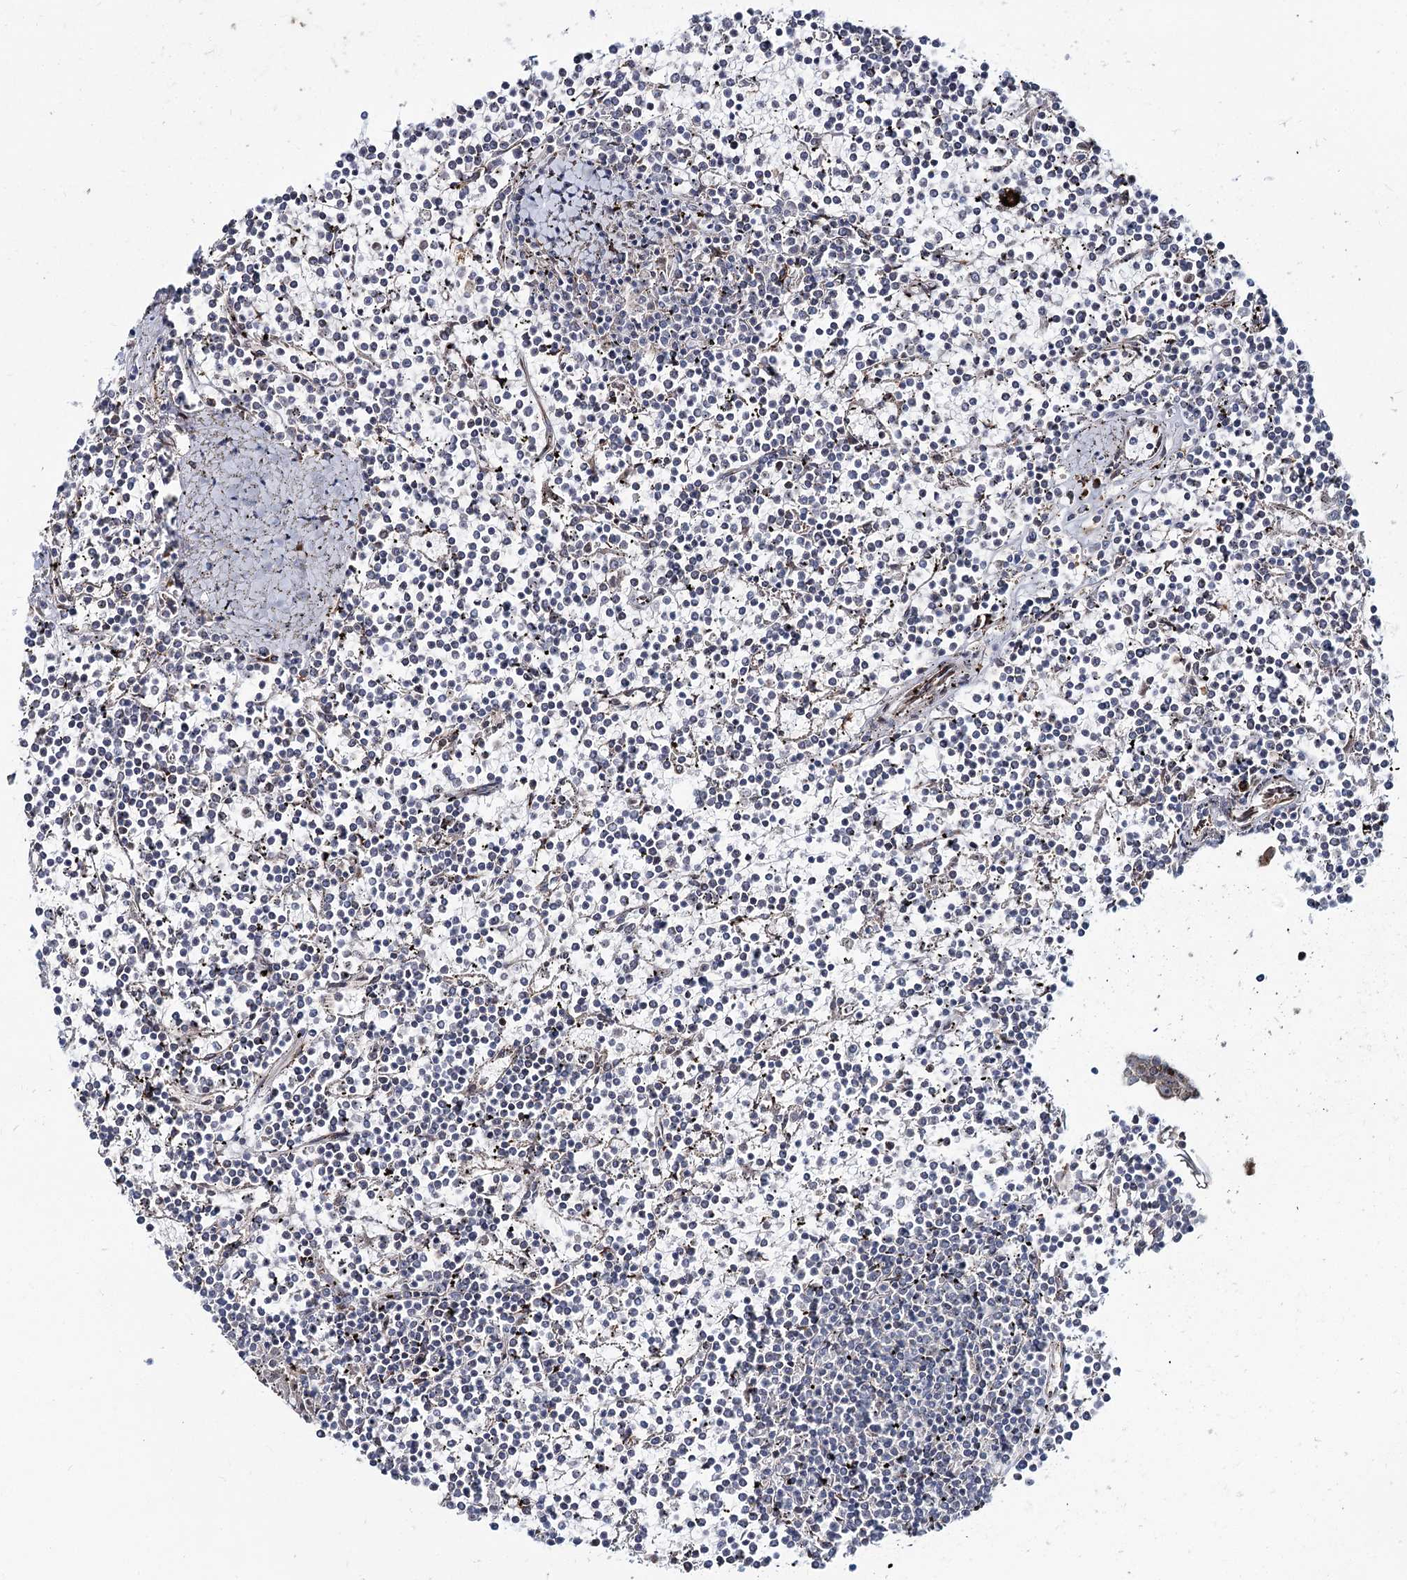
{"staining": {"intensity": "negative", "quantity": "none", "location": "none"}, "tissue": "lymphoma", "cell_type": "Tumor cells", "image_type": "cancer", "snomed": [{"axis": "morphology", "description": "Malignant lymphoma, non-Hodgkin's type, Low grade"}, {"axis": "topography", "description": "Spleen"}], "caption": "A high-resolution image shows immunohistochemistry staining of malignant lymphoma, non-Hodgkin's type (low-grade), which shows no significant positivity in tumor cells. (Immunohistochemistry, brightfield microscopy, high magnification).", "gene": "SPART", "patient": {"sex": "female", "age": 19}}